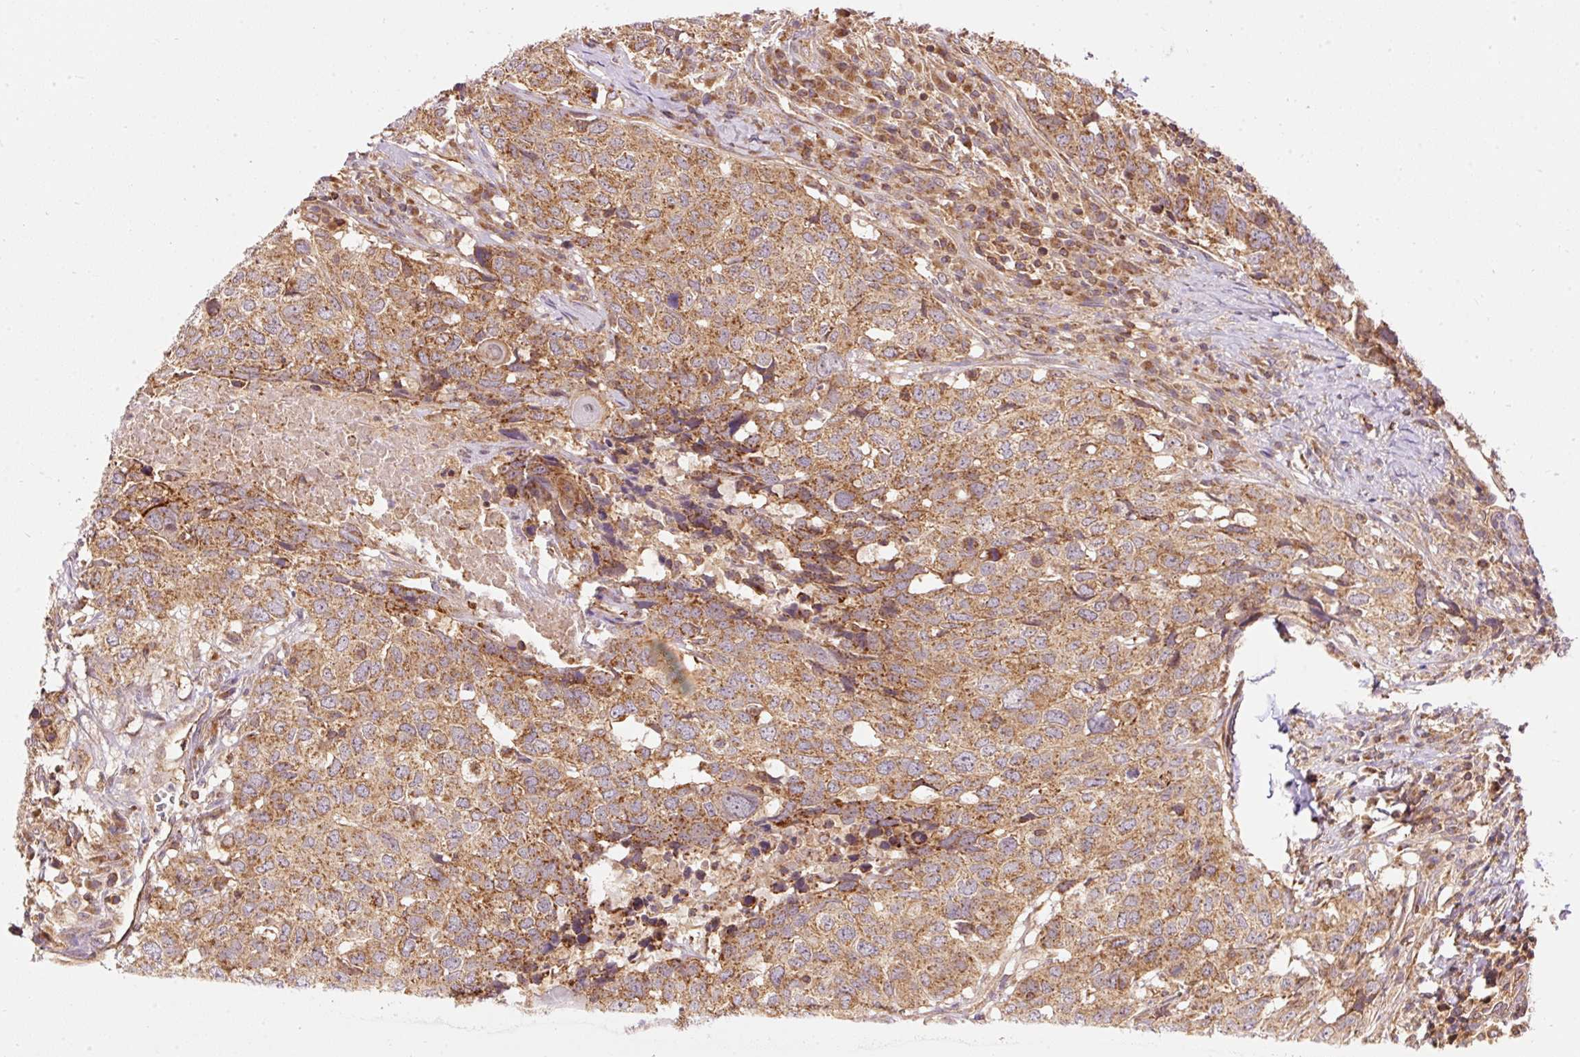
{"staining": {"intensity": "moderate", "quantity": ">75%", "location": "cytoplasmic/membranous"}, "tissue": "head and neck cancer", "cell_type": "Tumor cells", "image_type": "cancer", "snomed": [{"axis": "morphology", "description": "Normal tissue, NOS"}, {"axis": "morphology", "description": "Squamous cell carcinoma, NOS"}, {"axis": "topography", "description": "Skeletal muscle"}, {"axis": "topography", "description": "Vascular tissue"}, {"axis": "topography", "description": "Peripheral nerve tissue"}, {"axis": "topography", "description": "Head-Neck"}], "caption": "This is an image of immunohistochemistry (IHC) staining of squamous cell carcinoma (head and neck), which shows moderate staining in the cytoplasmic/membranous of tumor cells.", "gene": "ADCY4", "patient": {"sex": "male", "age": 66}}